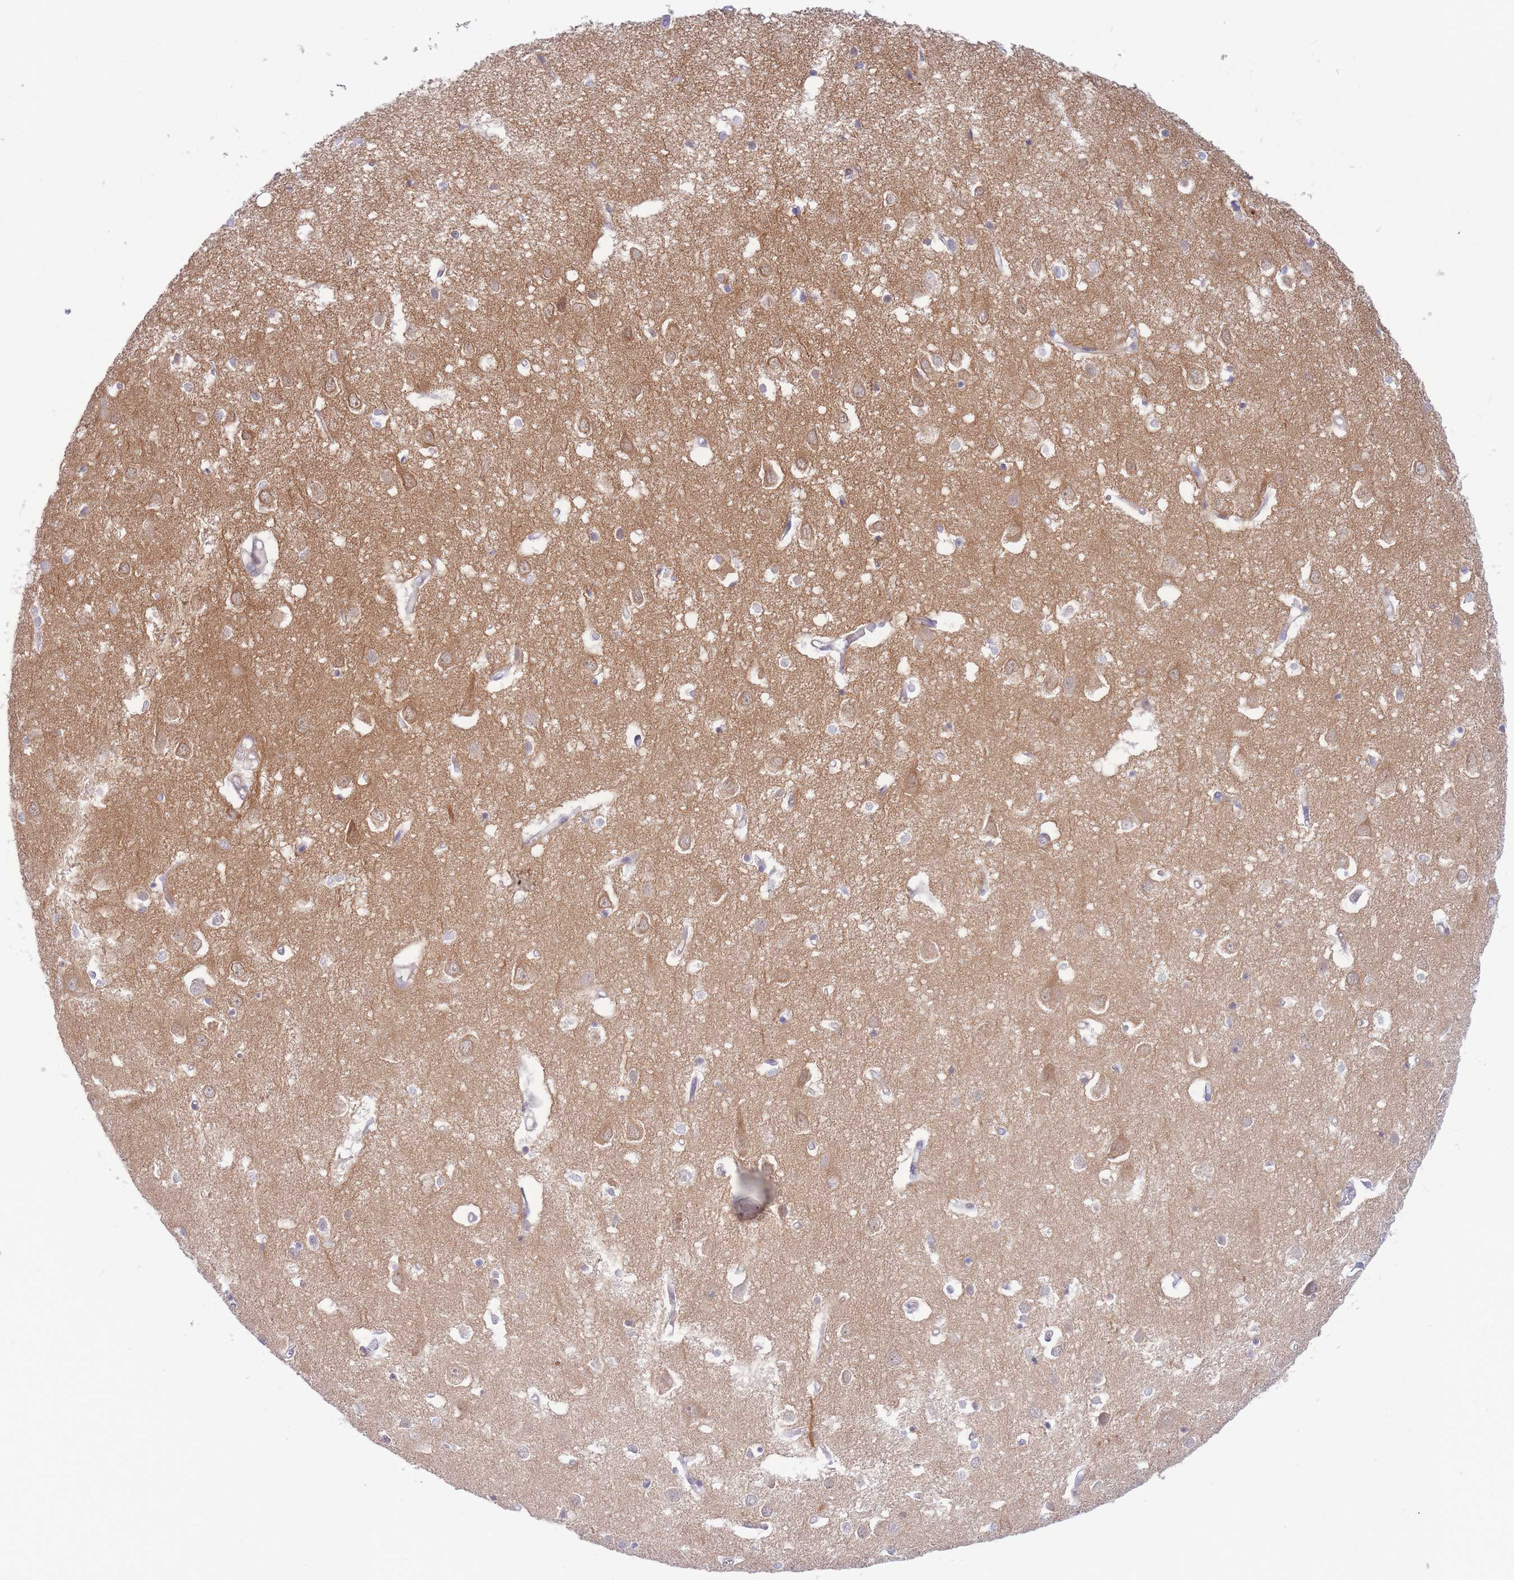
{"staining": {"intensity": "moderate", "quantity": ">75%", "location": "cytoplasmic/membranous"}, "tissue": "cerebral cortex", "cell_type": "Endothelial cells", "image_type": "normal", "snomed": [{"axis": "morphology", "description": "Normal tissue, NOS"}, {"axis": "topography", "description": "Cerebral cortex"}], "caption": "Immunohistochemical staining of benign human cerebral cortex reveals moderate cytoplasmic/membranous protein positivity in about >75% of endothelial cells.", "gene": "APOL4", "patient": {"sex": "male", "age": 70}}